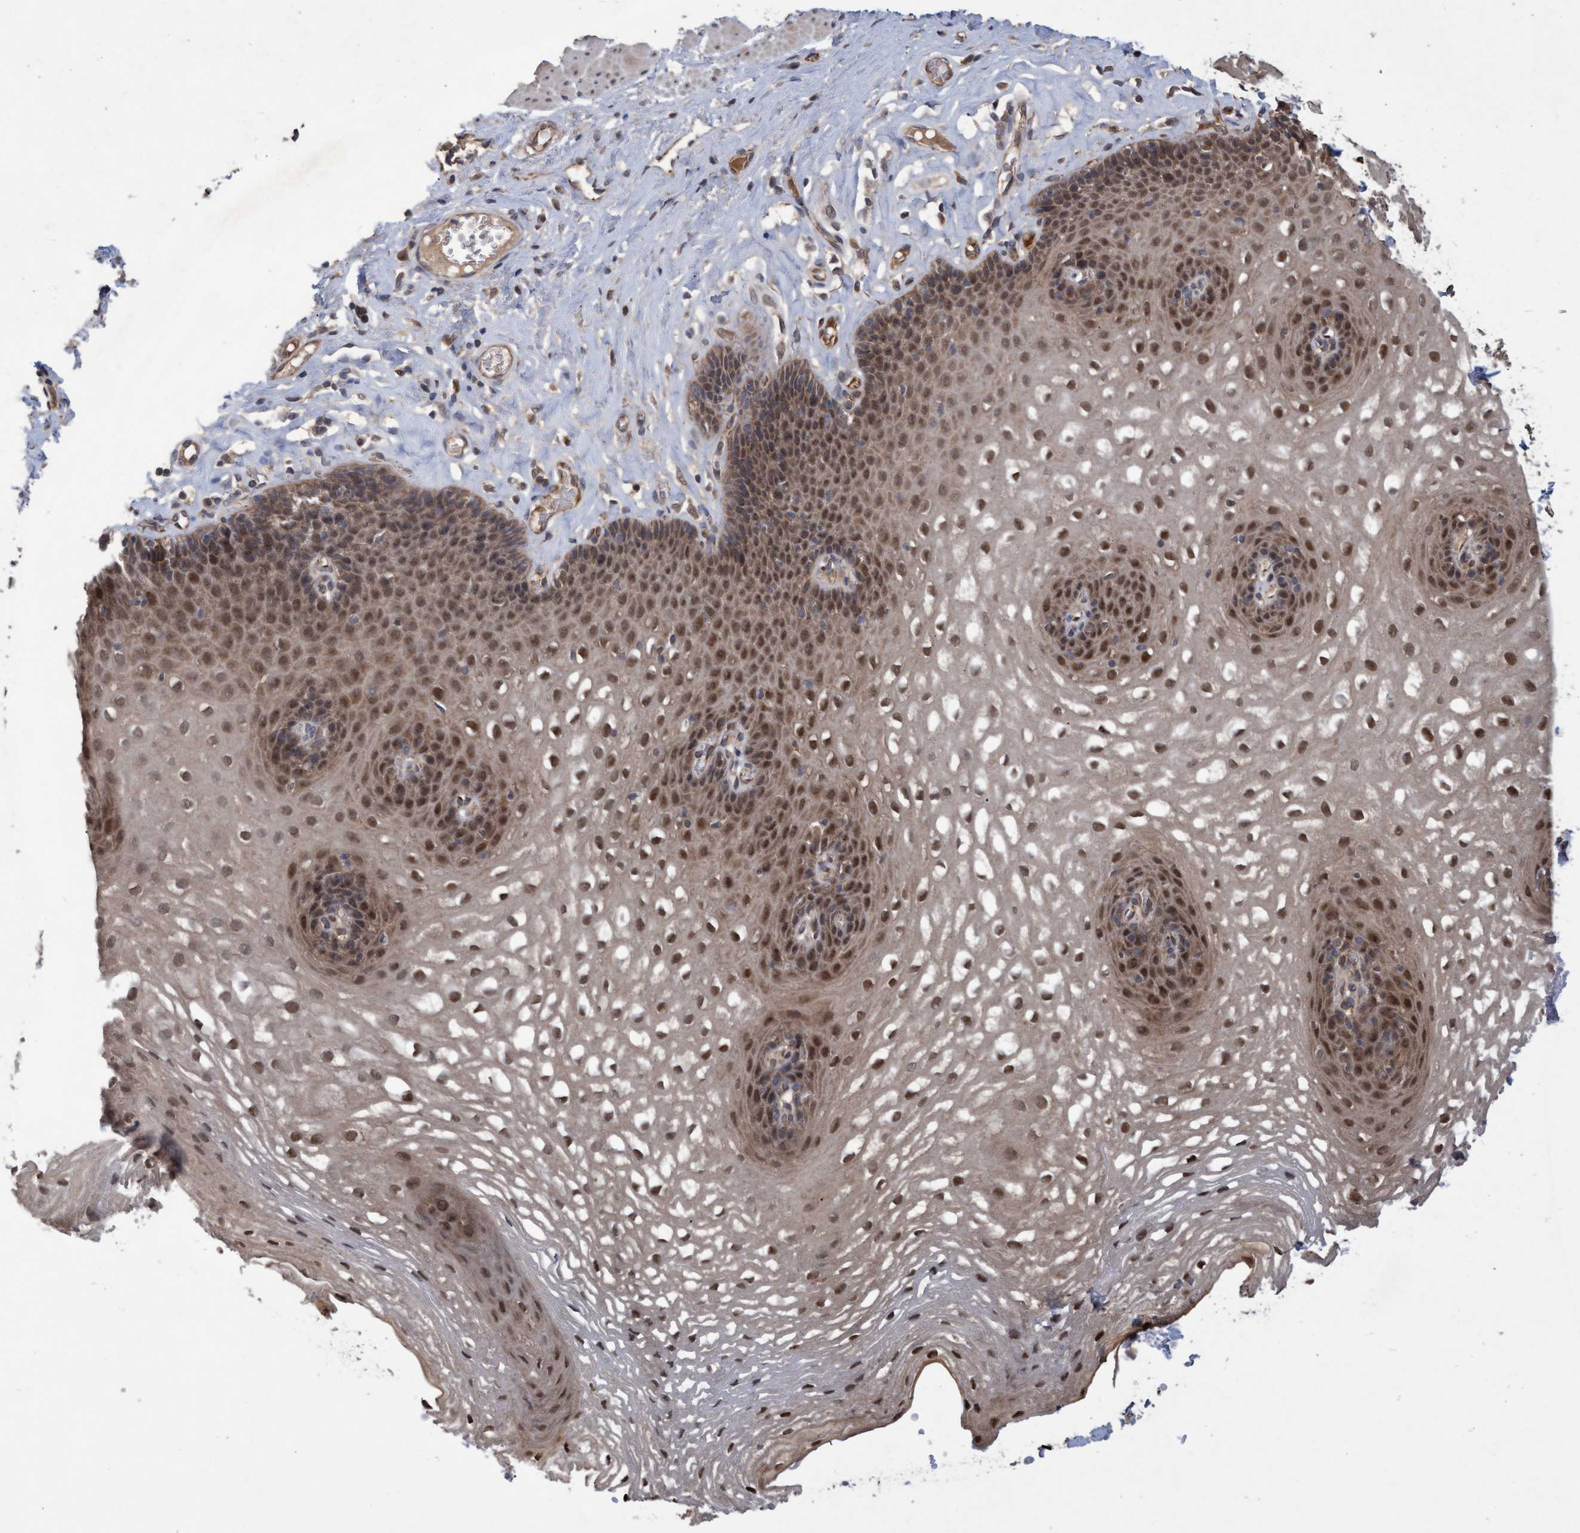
{"staining": {"intensity": "moderate", "quantity": ">75%", "location": "cytoplasmic/membranous,nuclear"}, "tissue": "esophagus", "cell_type": "Squamous epithelial cells", "image_type": "normal", "snomed": [{"axis": "morphology", "description": "Normal tissue, NOS"}, {"axis": "topography", "description": "Esophagus"}], "caption": "Immunohistochemical staining of unremarkable human esophagus reveals medium levels of moderate cytoplasmic/membranous,nuclear staining in about >75% of squamous epithelial cells. (IHC, brightfield microscopy, high magnification).", "gene": "PSMB6", "patient": {"sex": "female", "age": 66}}